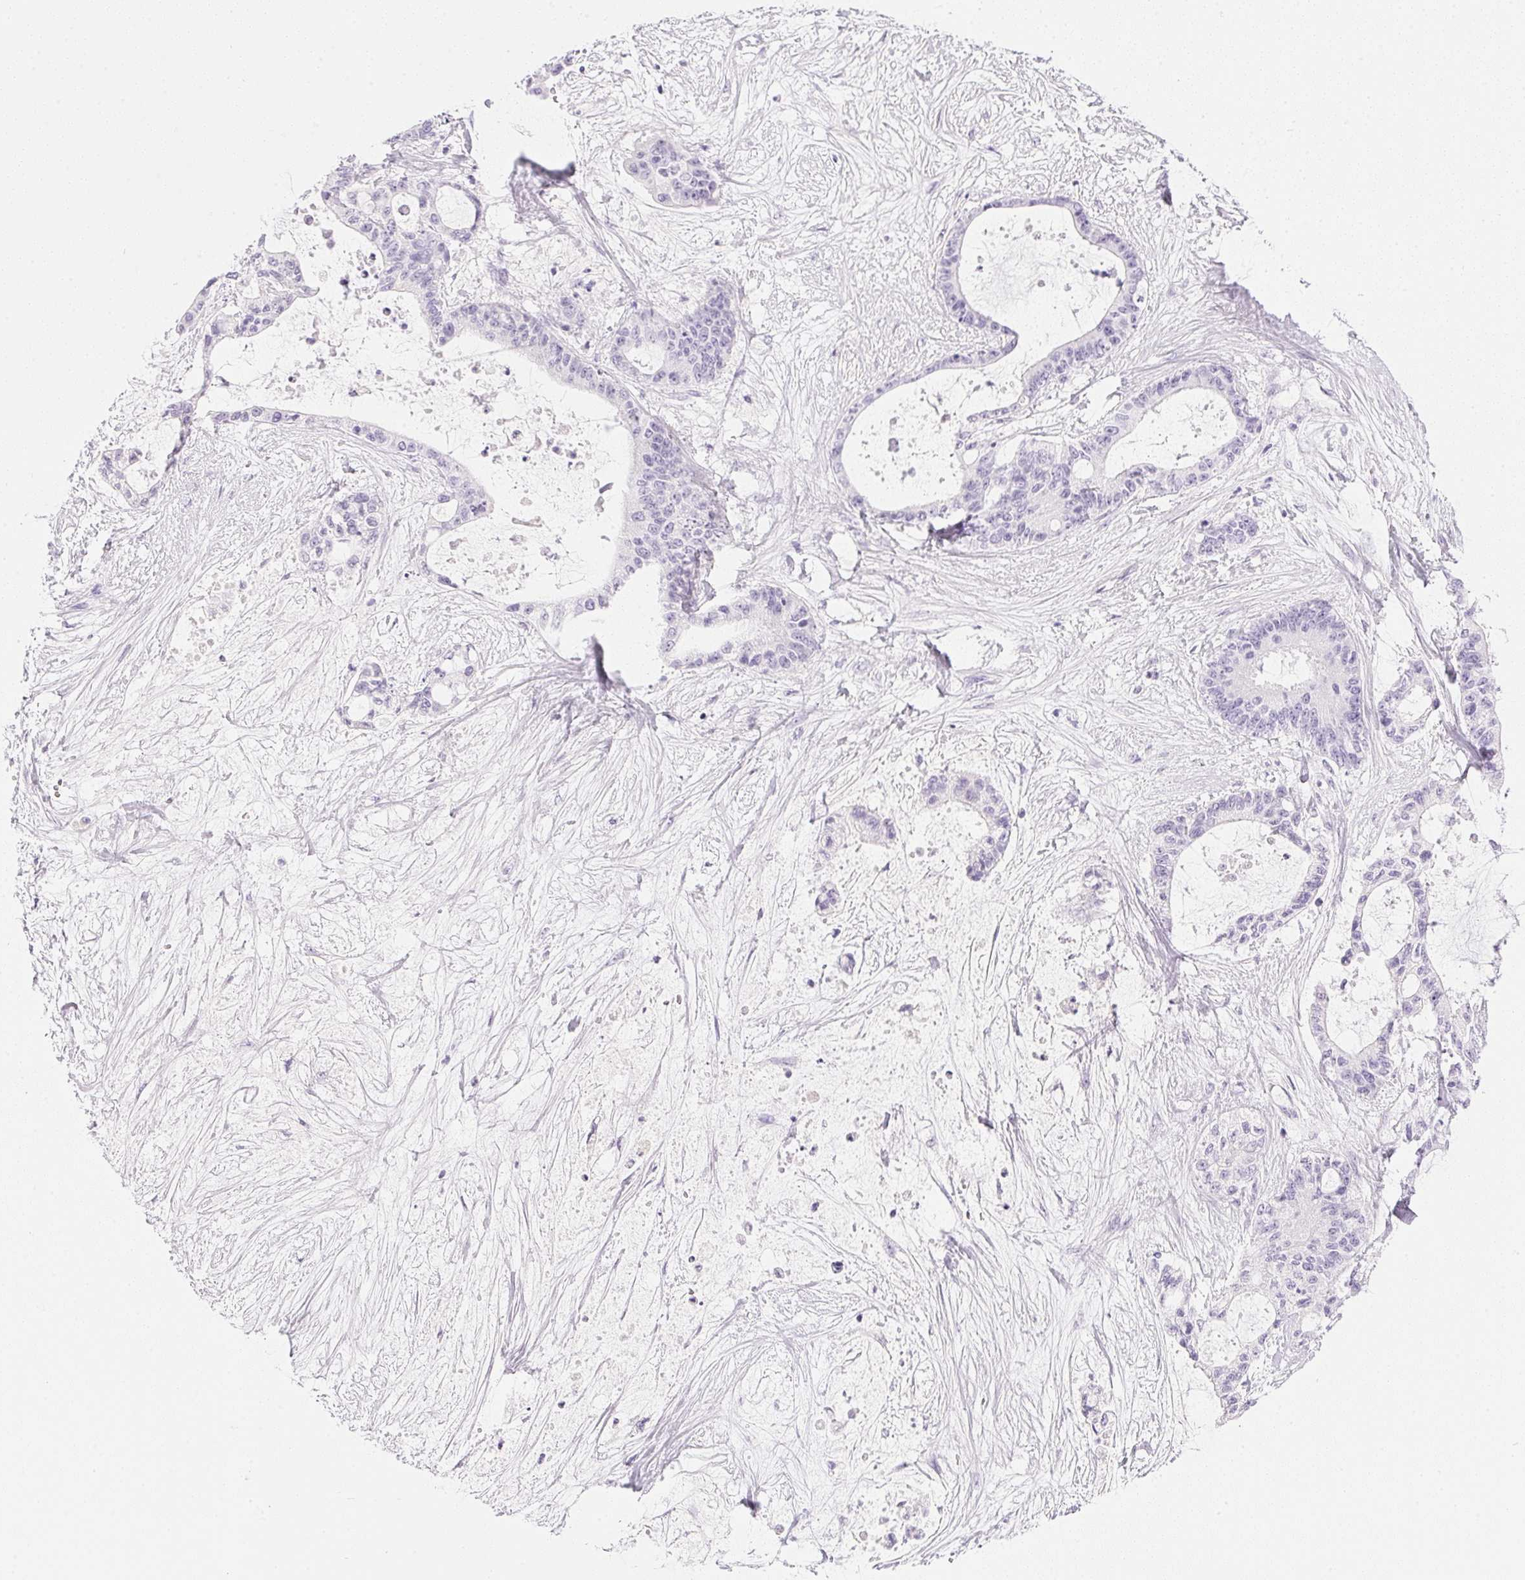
{"staining": {"intensity": "negative", "quantity": "none", "location": "none"}, "tissue": "liver cancer", "cell_type": "Tumor cells", "image_type": "cancer", "snomed": [{"axis": "morphology", "description": "Normal tissue, NOS"}, {"axis": "morphology", "description": "Cholangiocarcinoma"}, {"axis": "topography", "description": "Liver"}, {"axis": "topography", "description": "Peripheral nerve tissue"}], "caption": "Tumor cells show no significant protein expression in liver cancer (cholangiocarcinoma). (Brightfield microscopy of DAB (3,3'-diaminobenzidine) IHC at high magnification).", "gene": "CPB1", "patient": {"sex": "female", "age": 73}}